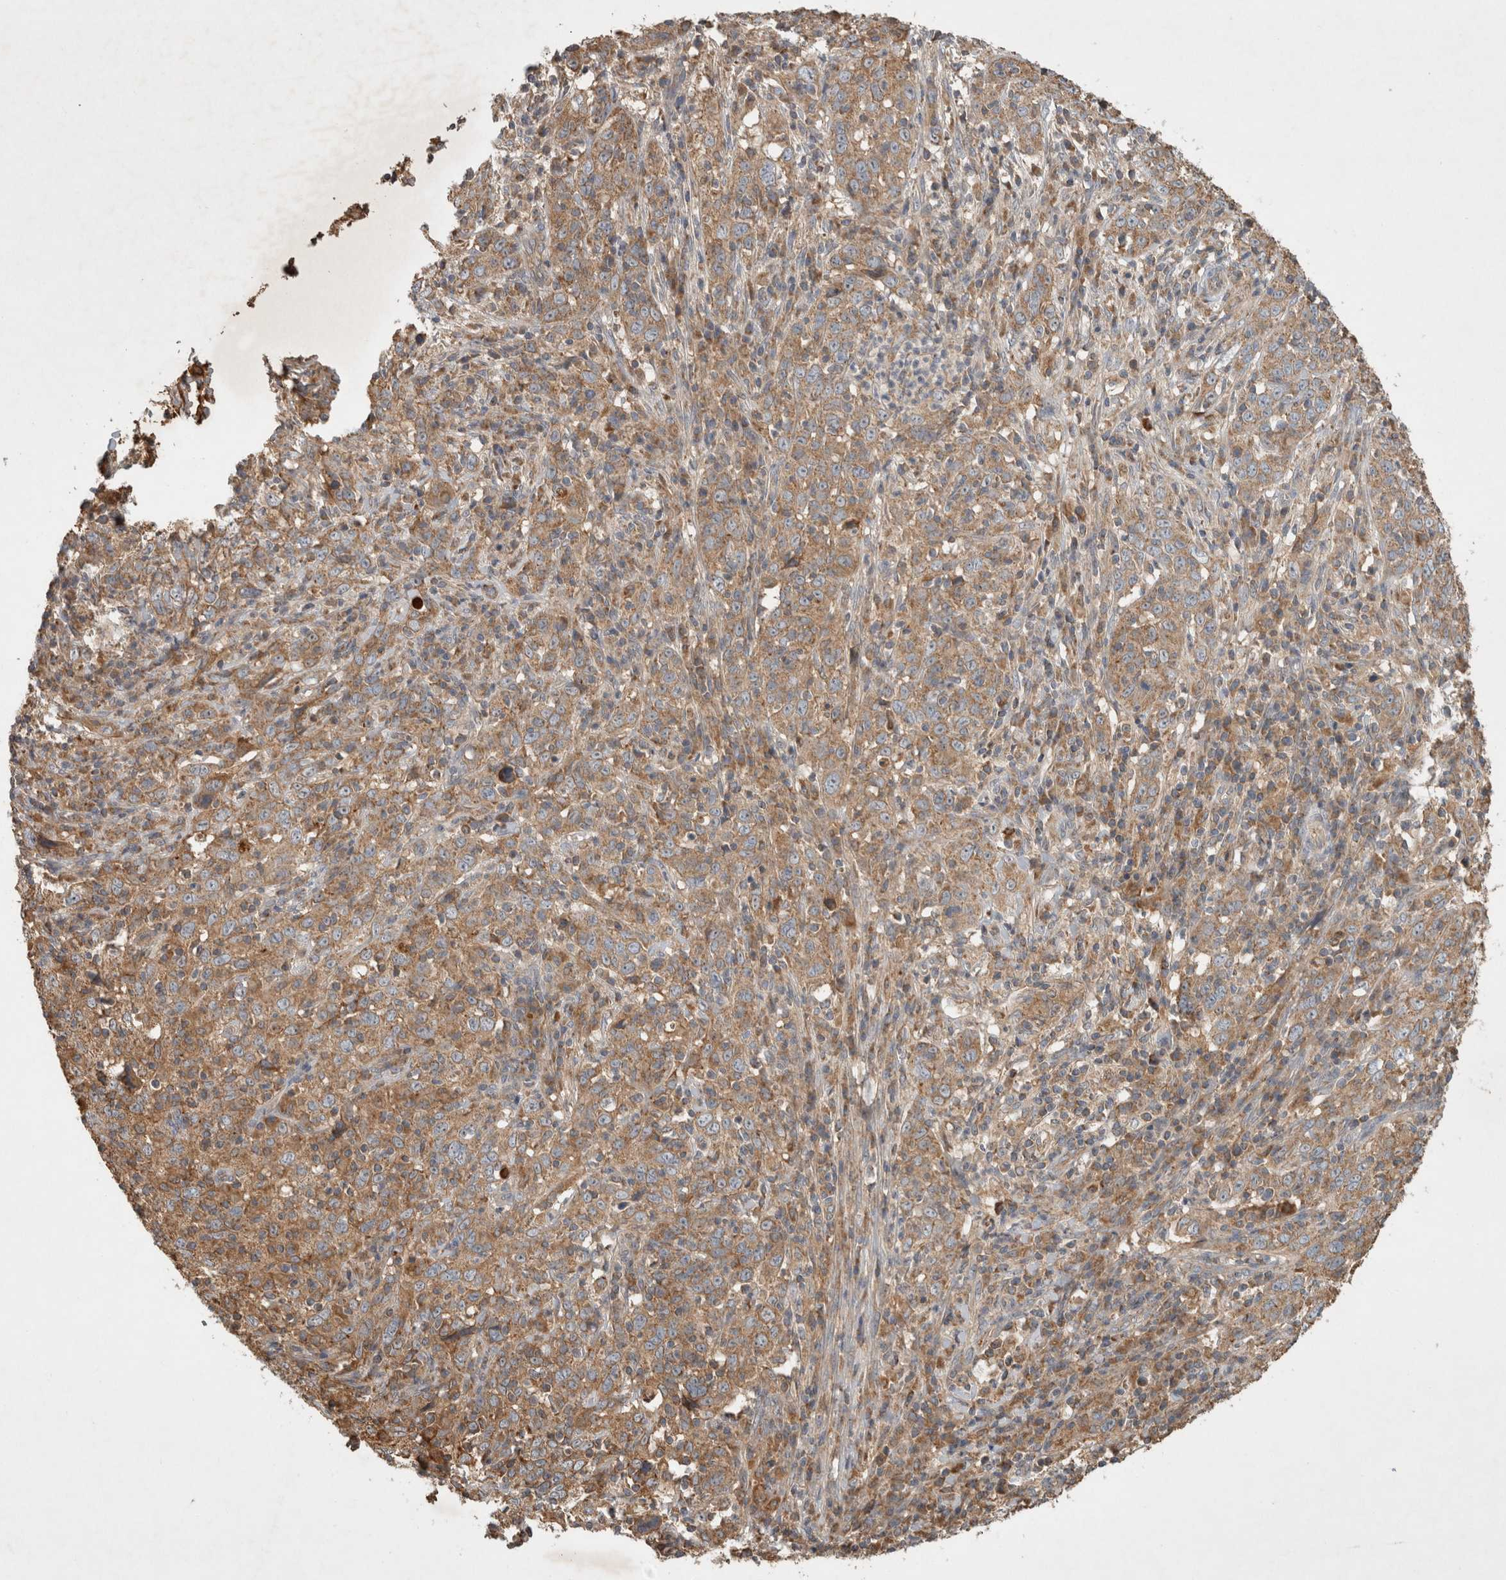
{"staining": {"intensity": "moderate", "quantity": ">75%", "location": "cytoplasmic/membranous"}, "tissue": "cervical cancer", "cell_type": "Tumor cells", "image_type": "cancer", "snomed": [{"axis": "morphology", "description": "Squamous cell carcinoma, NOS"}, {"axis": "topography", "description": "Cervix"}], "caption": "Protein expression analysis of cervical cancer (squamous cell carcinoma) displays moderate cytoplasmic/membranous staining in about >75% of tumor cells.", "gene": "SERAC1", "patient": {"sex": "female", "age": 46}}